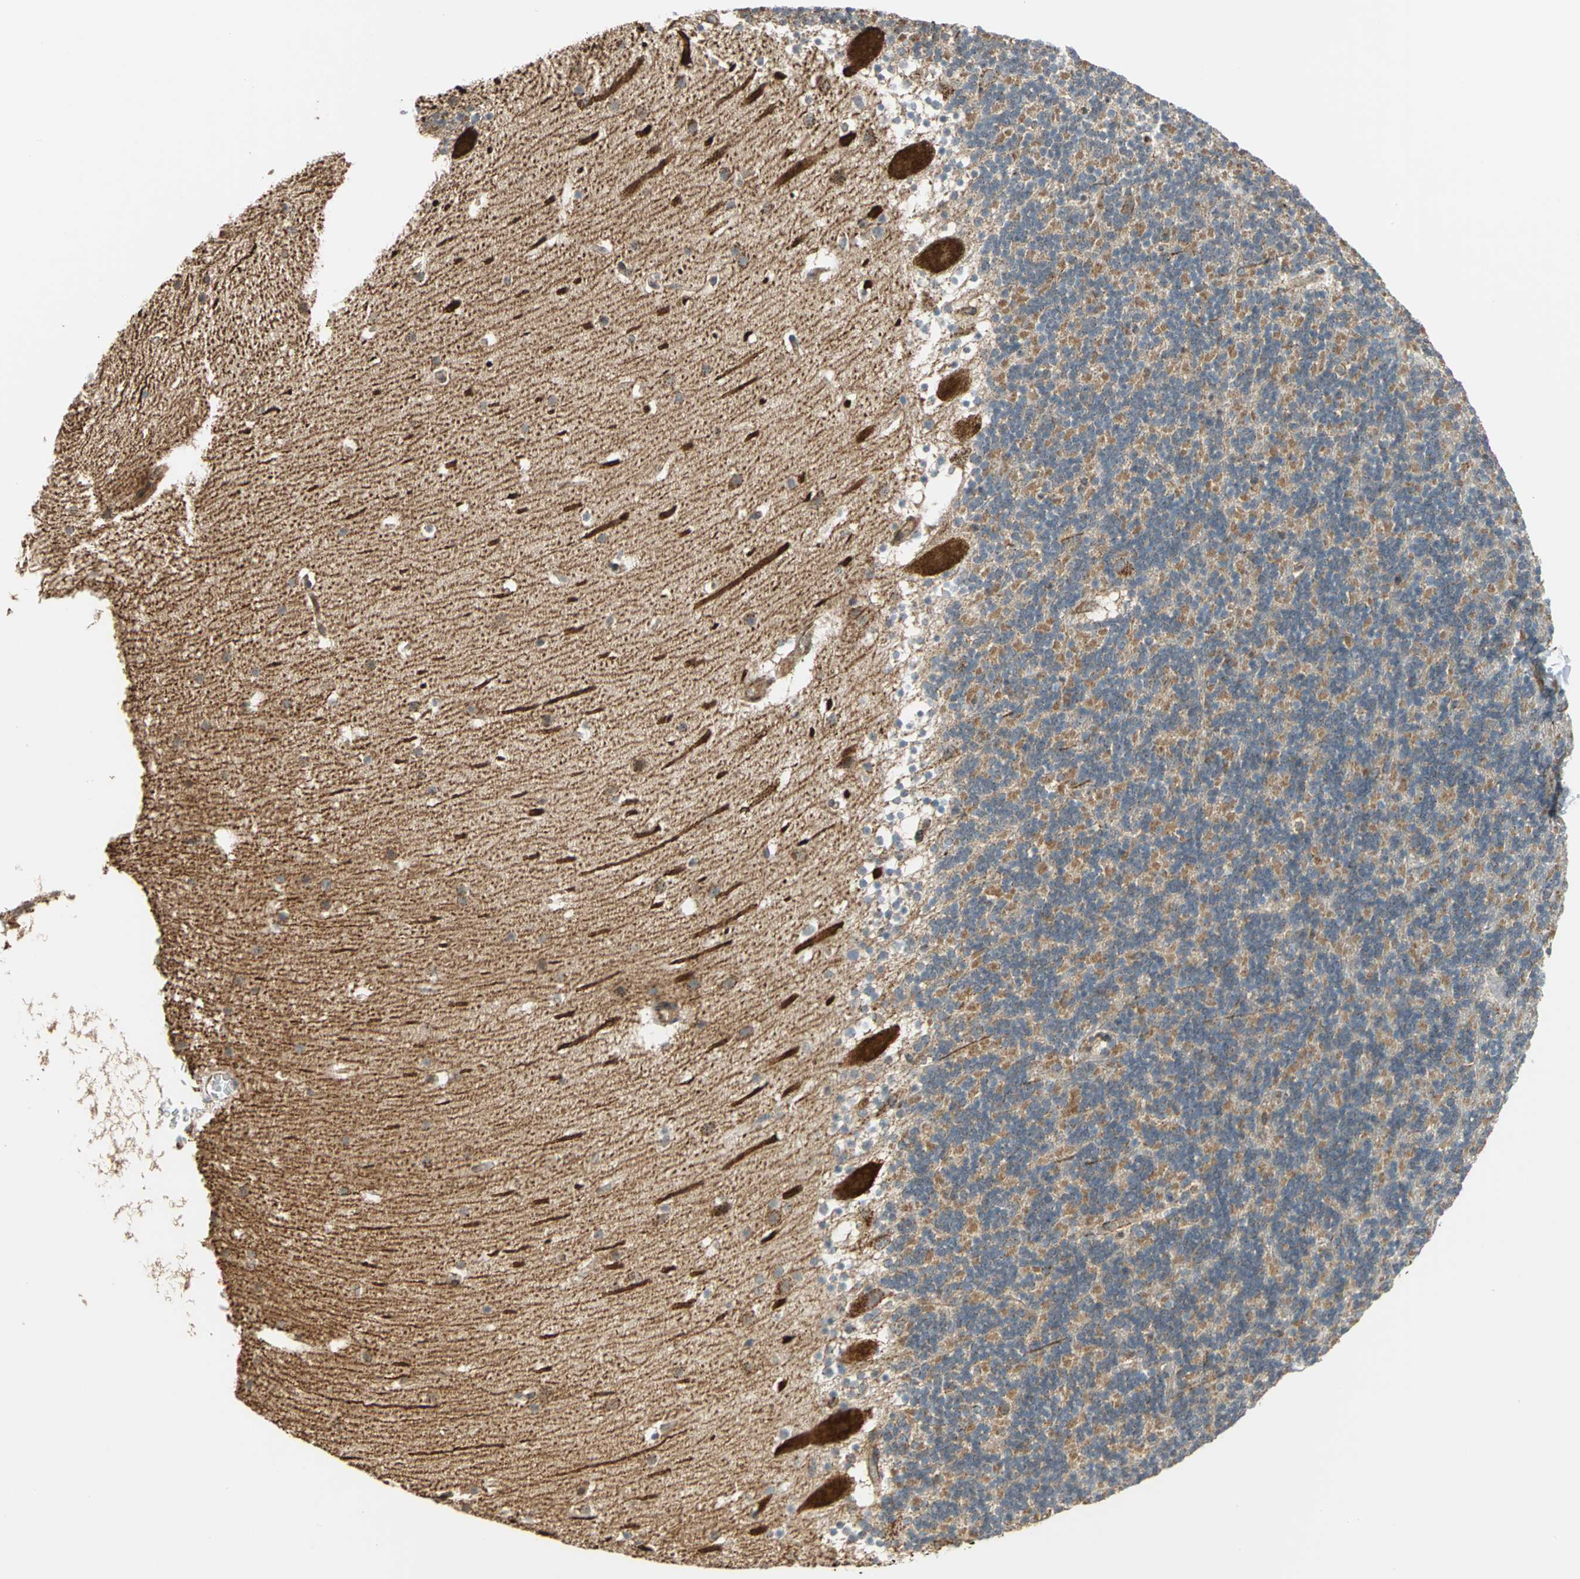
{"staining": {"intensity": "weak", "quantity": ">75%", "location": "cytoplasmic/membranous"}, "tissue": "cerebellum", "cell_type": "Cells in granular layer", "image_type": "normal", "snomed": [{"axis": "morphology", "description": "Normal tissue, NOS"}, {"axis": "topography", "description": "Cerebellum"}], "caption": "Cerebellum stained with immunohistochemistry (IHC) shows weak cytoplasmic/membranous staining in approximately >75% of cells in granular layer.", "gene": "MRPS22", "patient": {"sex": "male", "age": 45}}